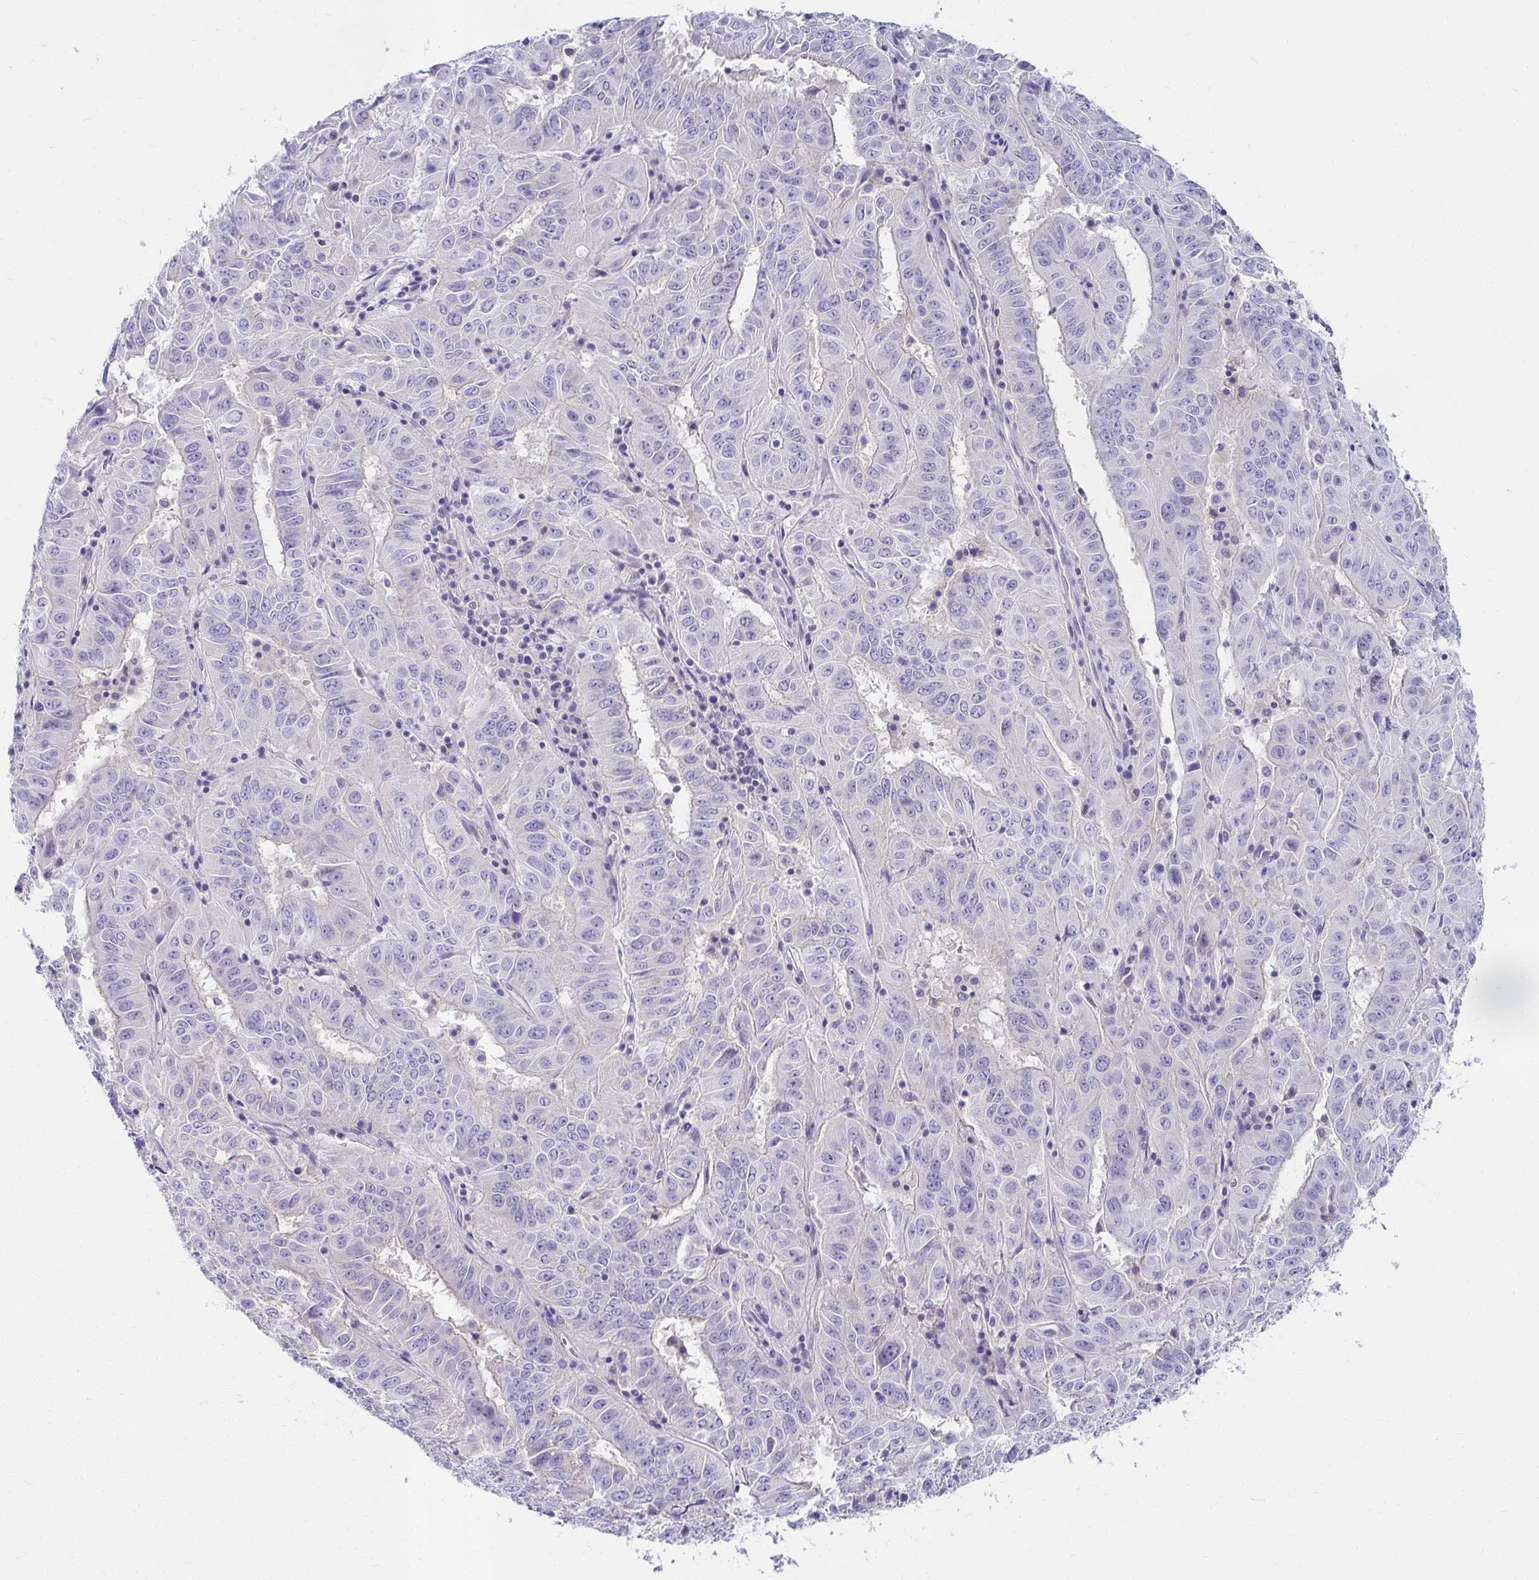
{"staining": {"intensity": "negative", "quantity": "none", "location": "none"}, "tissue": "pancreatic cancer", "cell_type": "Tumor cells", "image_type": "cancer", "snomed": [{"axis": "morphology", "description": "Adenocarcinoma, NOS"}, {"axis": "topography", "description": "Pancreas"}], "caption": "A micrograph of pancreatic cancer stained for a protein exhibits no brown staining in tumor cells. Brightfield microscopy of IHC stained with DAB (3,3'-diaminobenzidine) (brown) and hematoxylin (blue), captured at high magnification.", "gene": "C19orf81", "patient": {"sex": "male", "age": 63}}